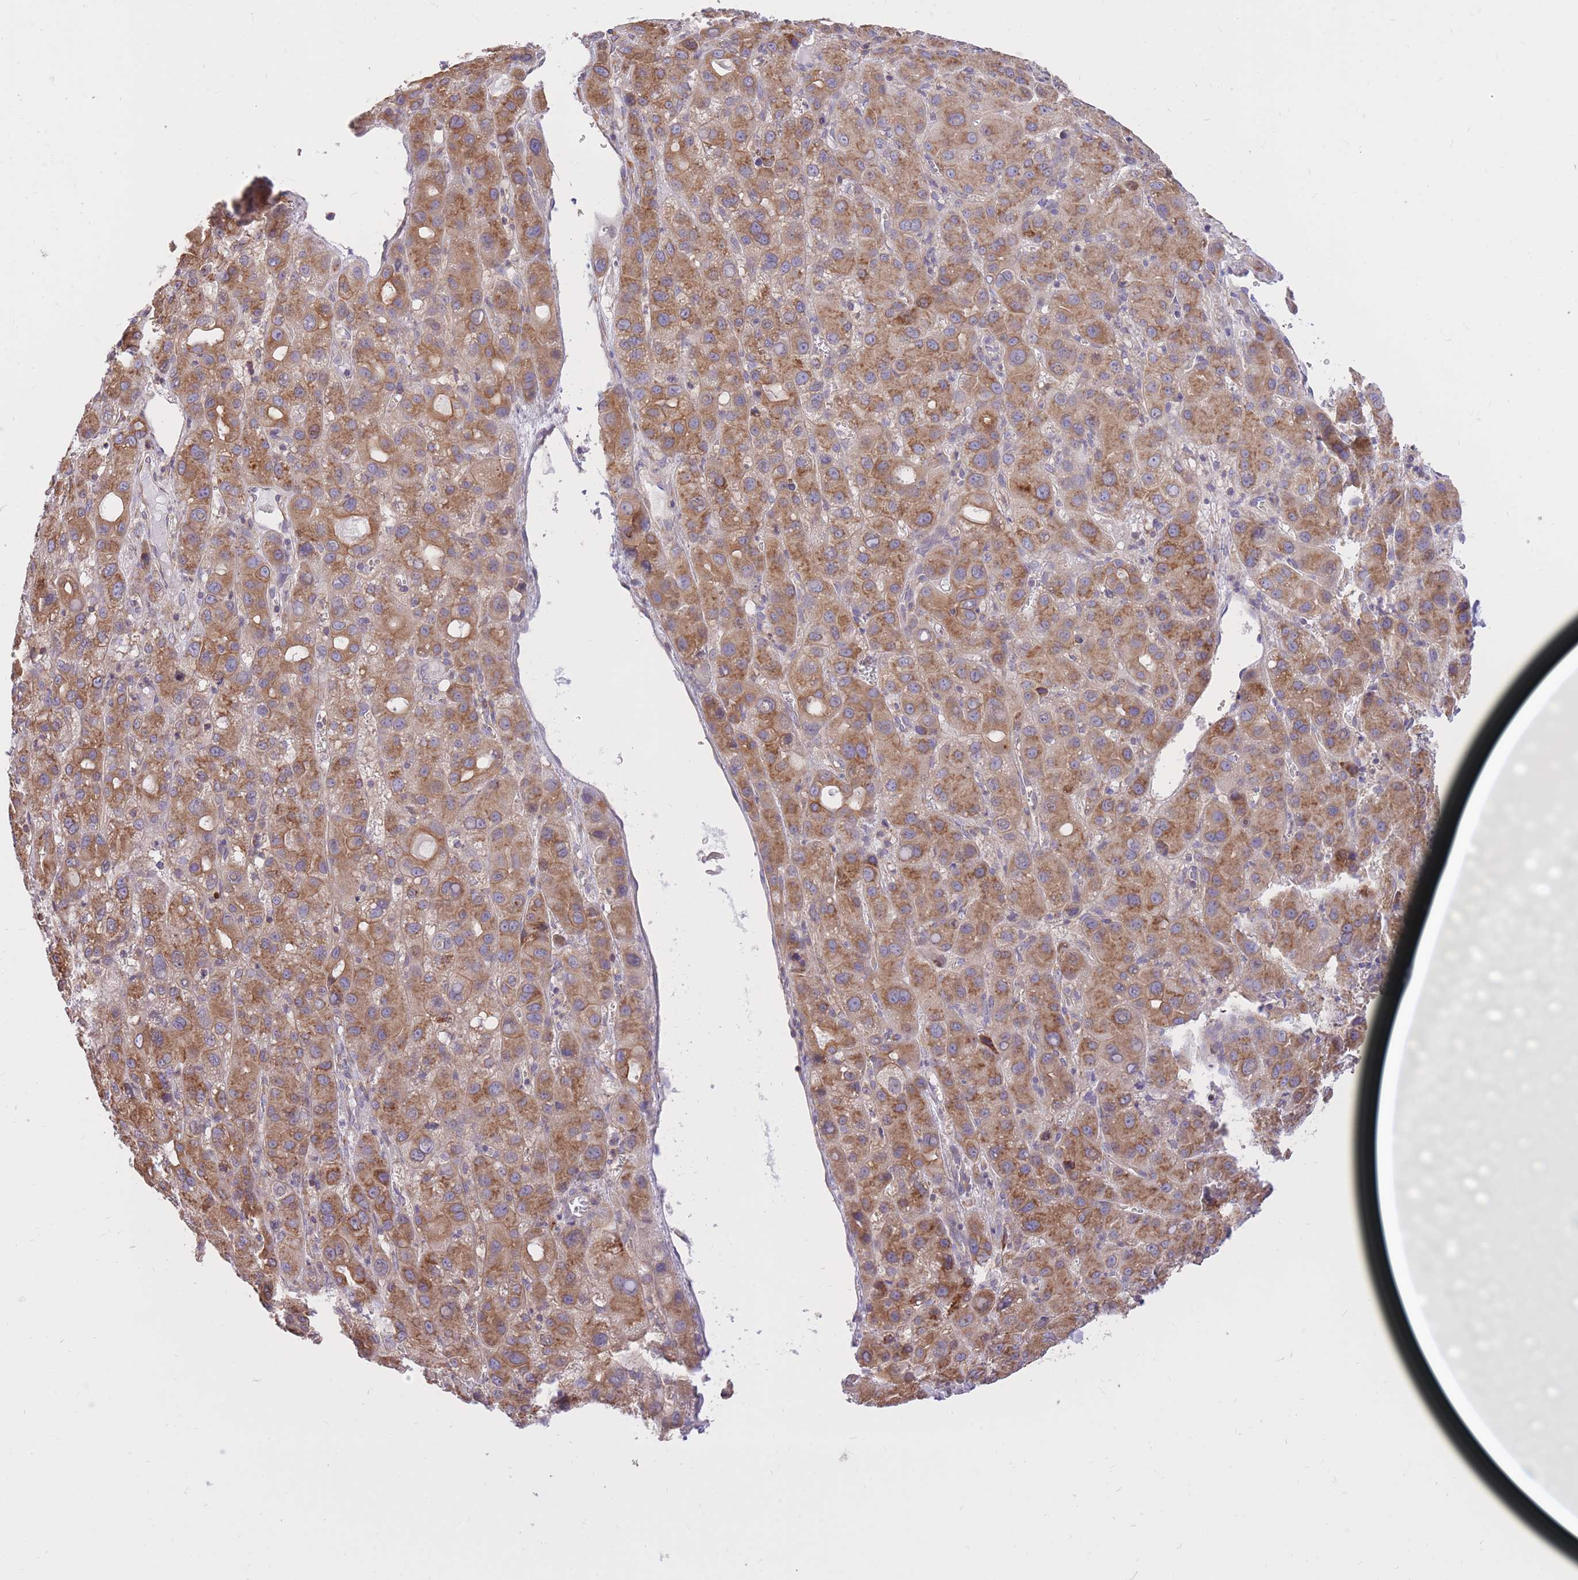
{"staining": {"intensity": "moderate", "quantity": ">75%", "location": "cytoplasmic/membranous"}, "tissue": "liver cancer", "cell_type": "Tumor cells", "image_type": "cancer", "snomed": [{"axis": "morphology", "description": "Carcinoma, Hepatocellular, NOS"}, {"axis": "topography", "description": "Liver"}], "caption": "Immunohistochemistry (IHC) of human hepatocellular carcinoma (liver) displays medium levels of moderate cytoplasmic/membranous expression in about >75% of tumor cells.", "gene": "GBP7", "patient": {"sex": "male", "age": 55}}